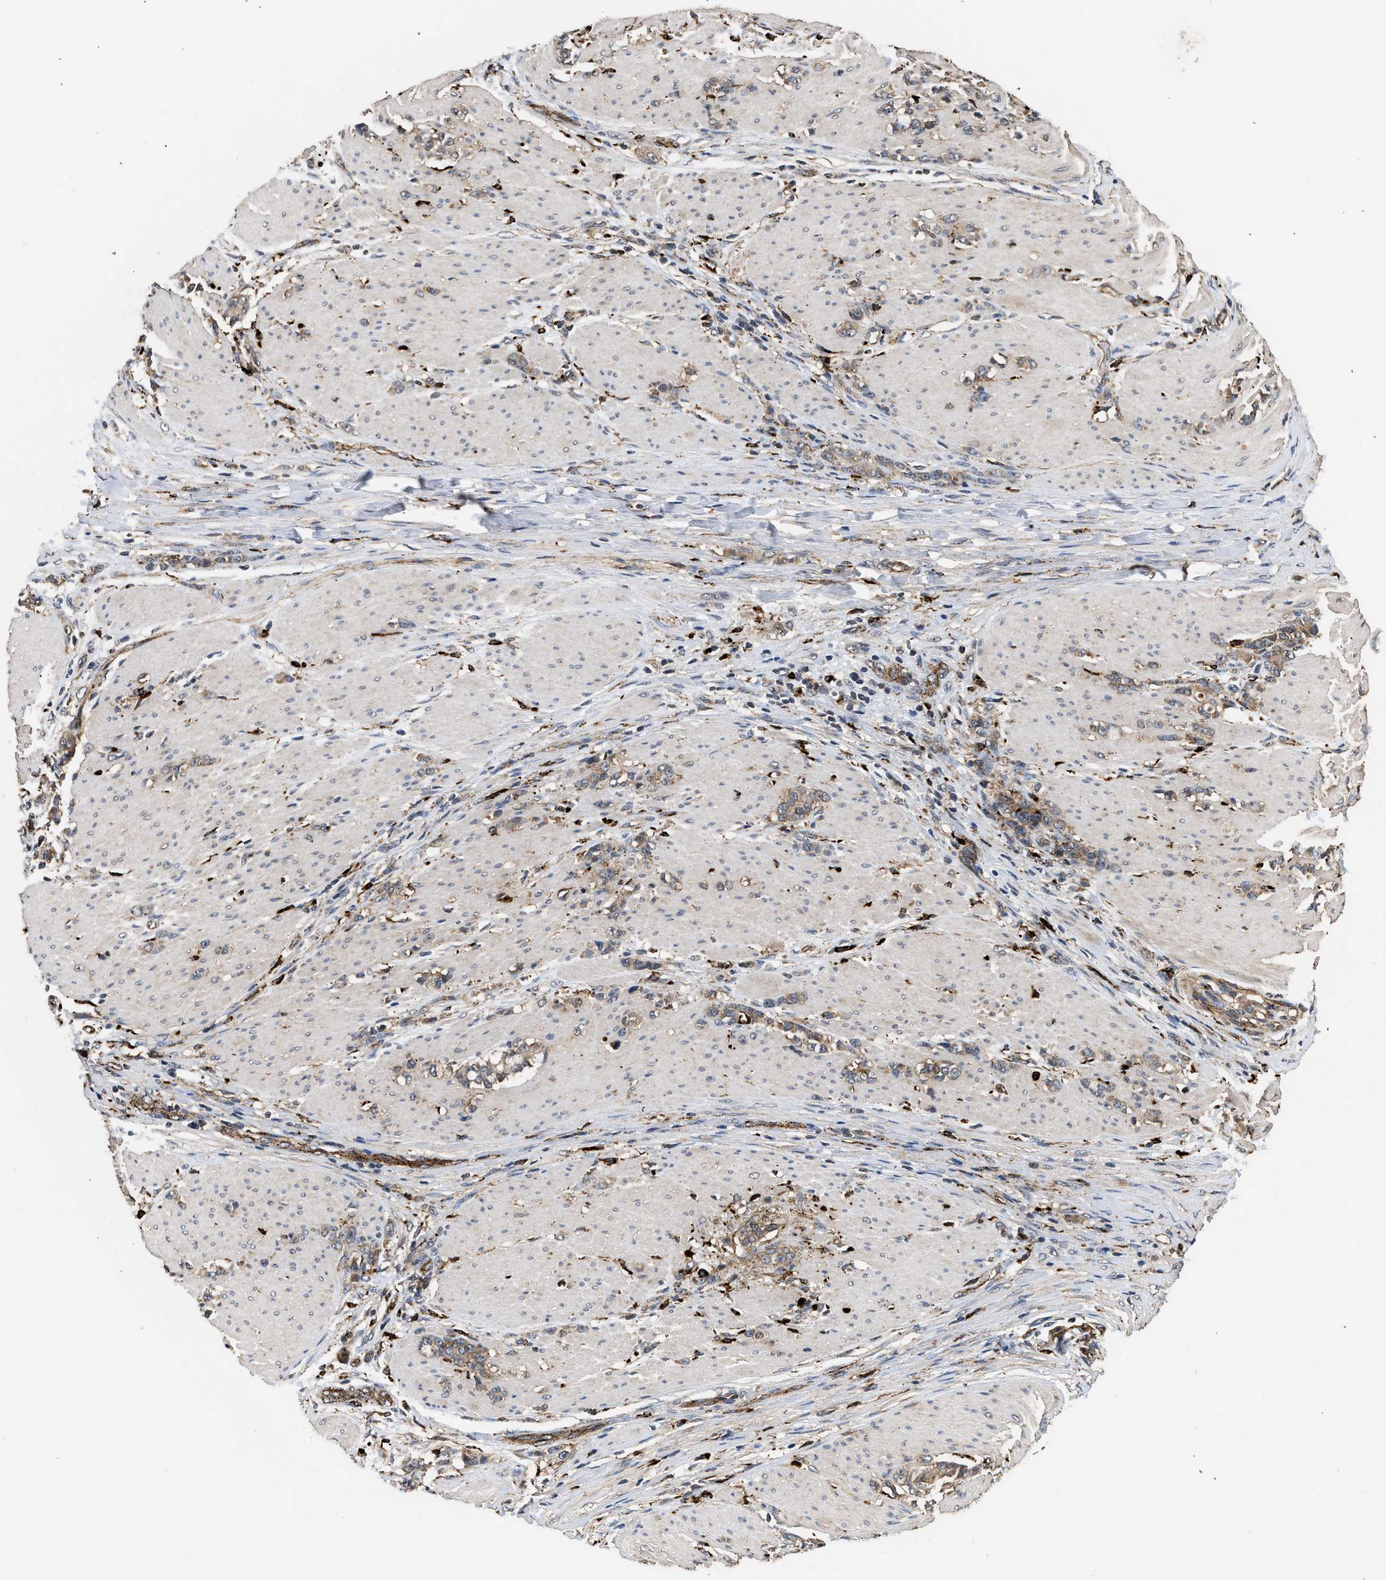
{"staining": {"intensity": "weak", "quantity": "25%-75%", "location": "cytoplasmic/membranous"}, "tissue": "stomach cancer", "cell_type": "Tumor cells", "image_type": "cancer", "snomed": [{"axis": "morphology", "description": "Adenocarcinoma, NOS"}, {"axis": "topography", "description": "Stomach, lower"}], "caption": "This micrograph displays immunohistochemistry (IHC) staining of human stomach adenocarcinoma, with low weak cytoplasmic/membranous staining in approximately 25%-75% of tumor cells.", "gene": "CTSV", "patient": {"sex": "male", "age": 88}}